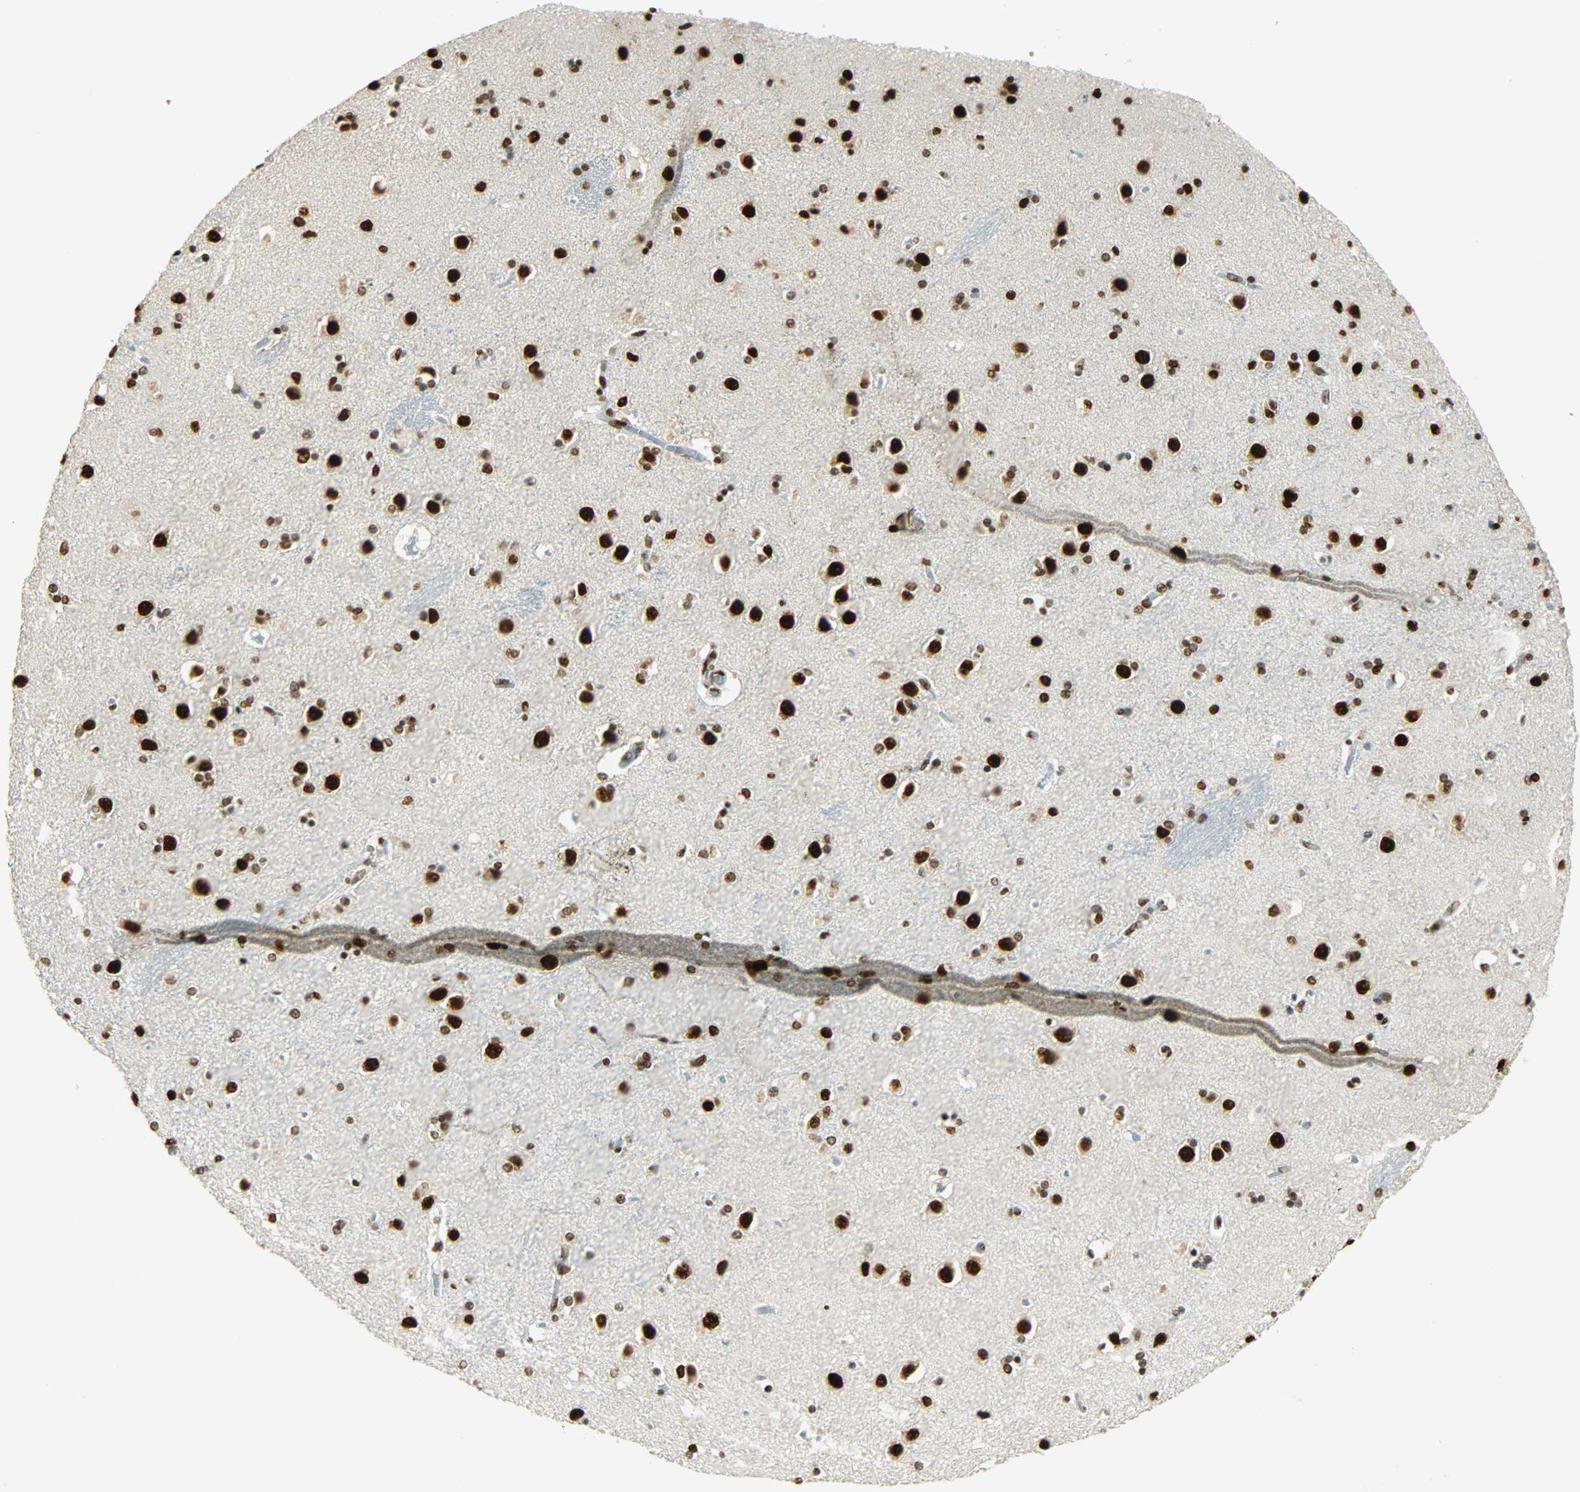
{"staining": {"intensity": "strong", "quantity": ">75%", "location": "nuclear"}, "tissue": "caudate", "cell_type": "Glial cells", "image_type": "normal", "snomed": [{"axis": "morphology", "description": "Normal tissue, NOS"}, {"axis": "topography", "description": "Lateral ventricle wall"}], "caption": "Immunohistochemical staining of benign human caudate demonstrates high levels of strong nuclear positivity in approximately >75% of glial cells. (IHC, brightfield microscopy, high magnification).", "gene": "MYEF2", "patient": {"sex": "female", "age": 54}}